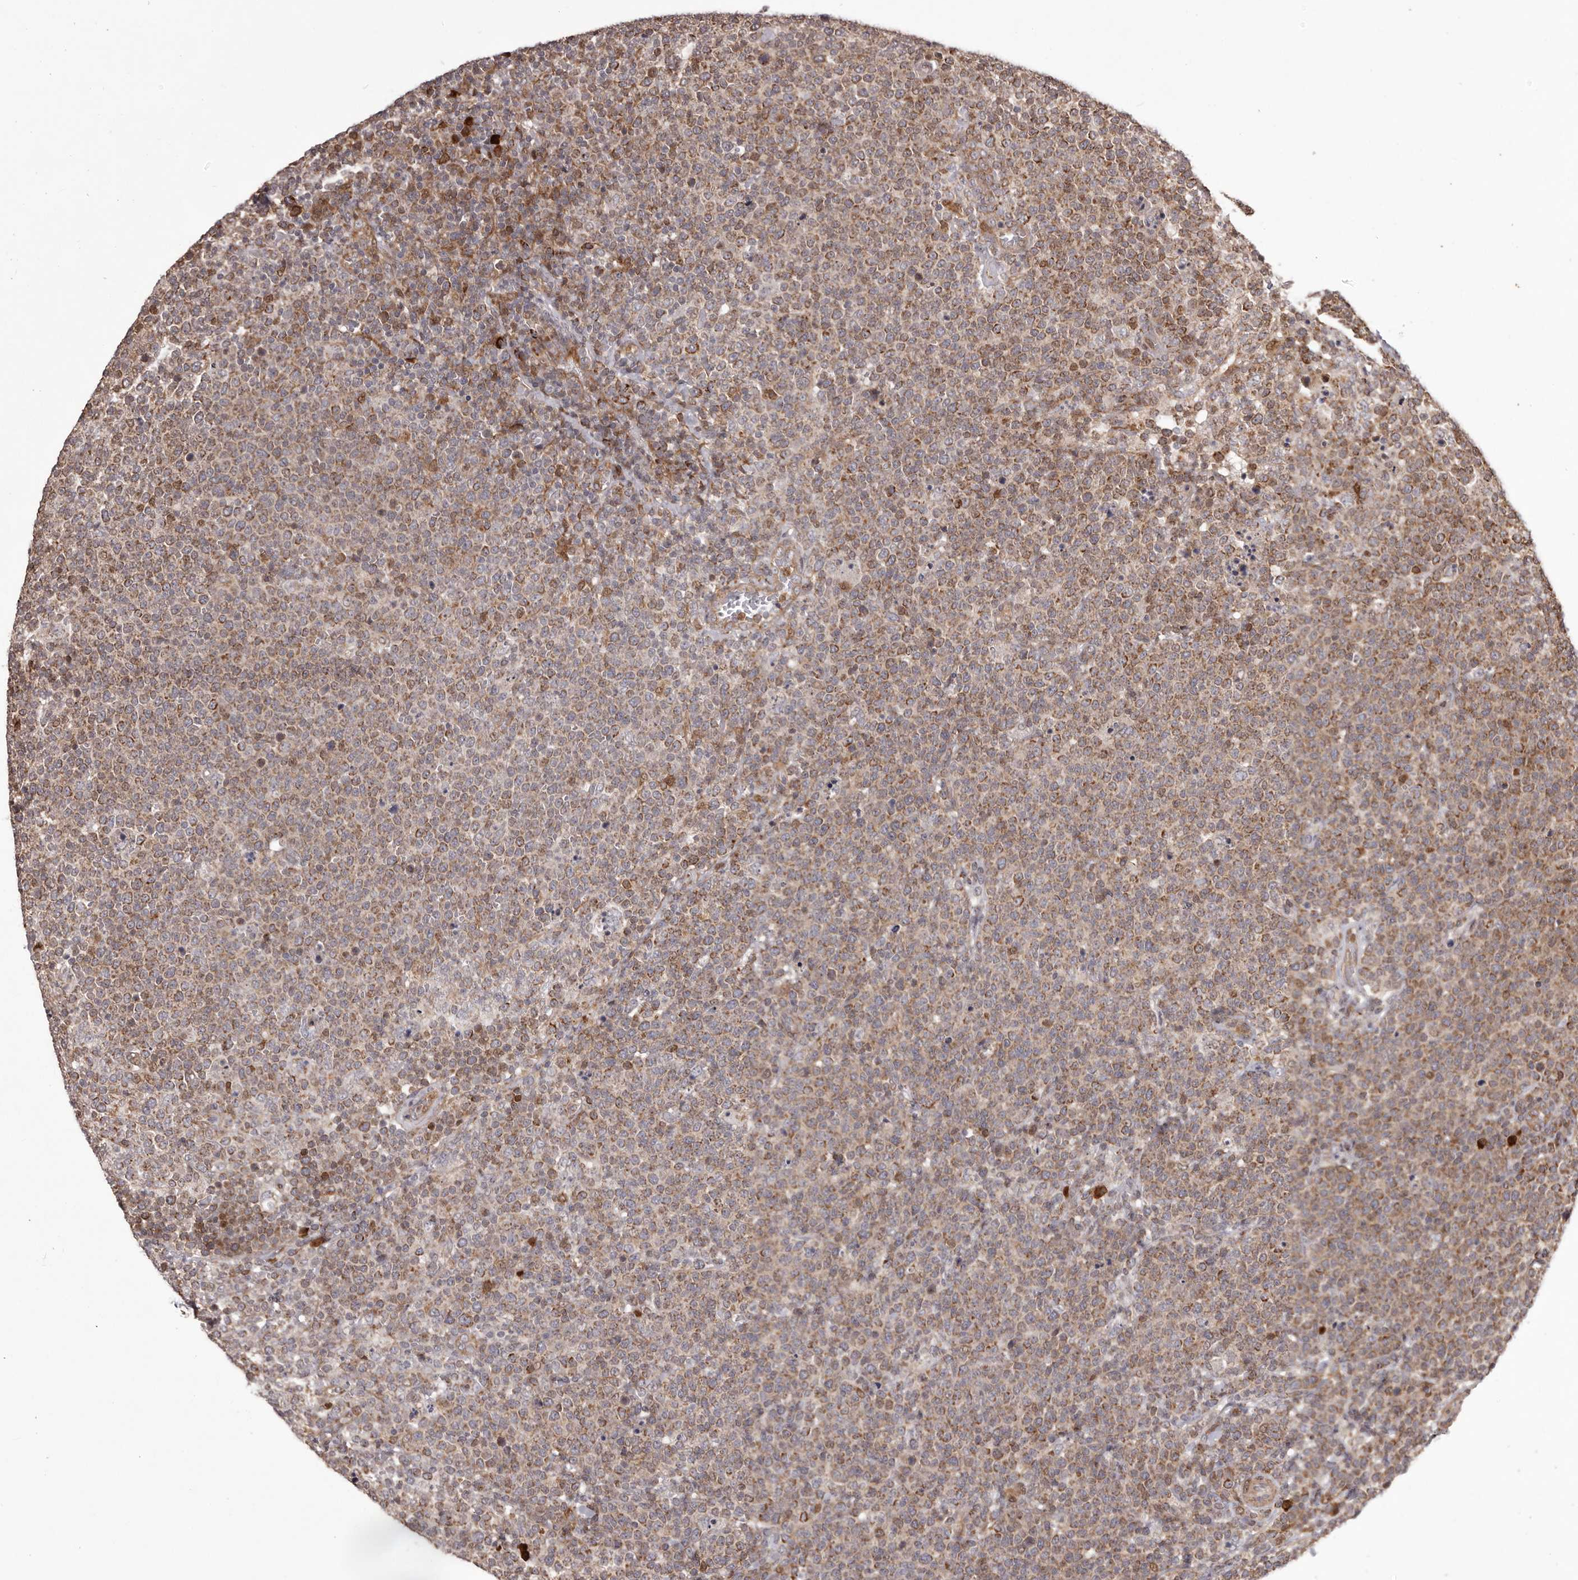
{"staining": {"intensity": "moderate", "quantity": ">75%", "location": "cytoplasmic/membranous"}, "tissue": "lymphoma", "cell_type": "Tumor cells", "image_type": "cancer", "snomed": [{"axis": "morphology", "description": "Malignant lymphoma, non-Hodgkin's type, High grade"}, {"axis": "topography", "description": "Lymph node"}], "caption": "A photomicrograph of lymphoma stained for a protein displays moderate cytoplasmic/membranous brown staining in tumor cells.", "gene": "GFOD1", "patient": {"sex": "male", "age": 61}}